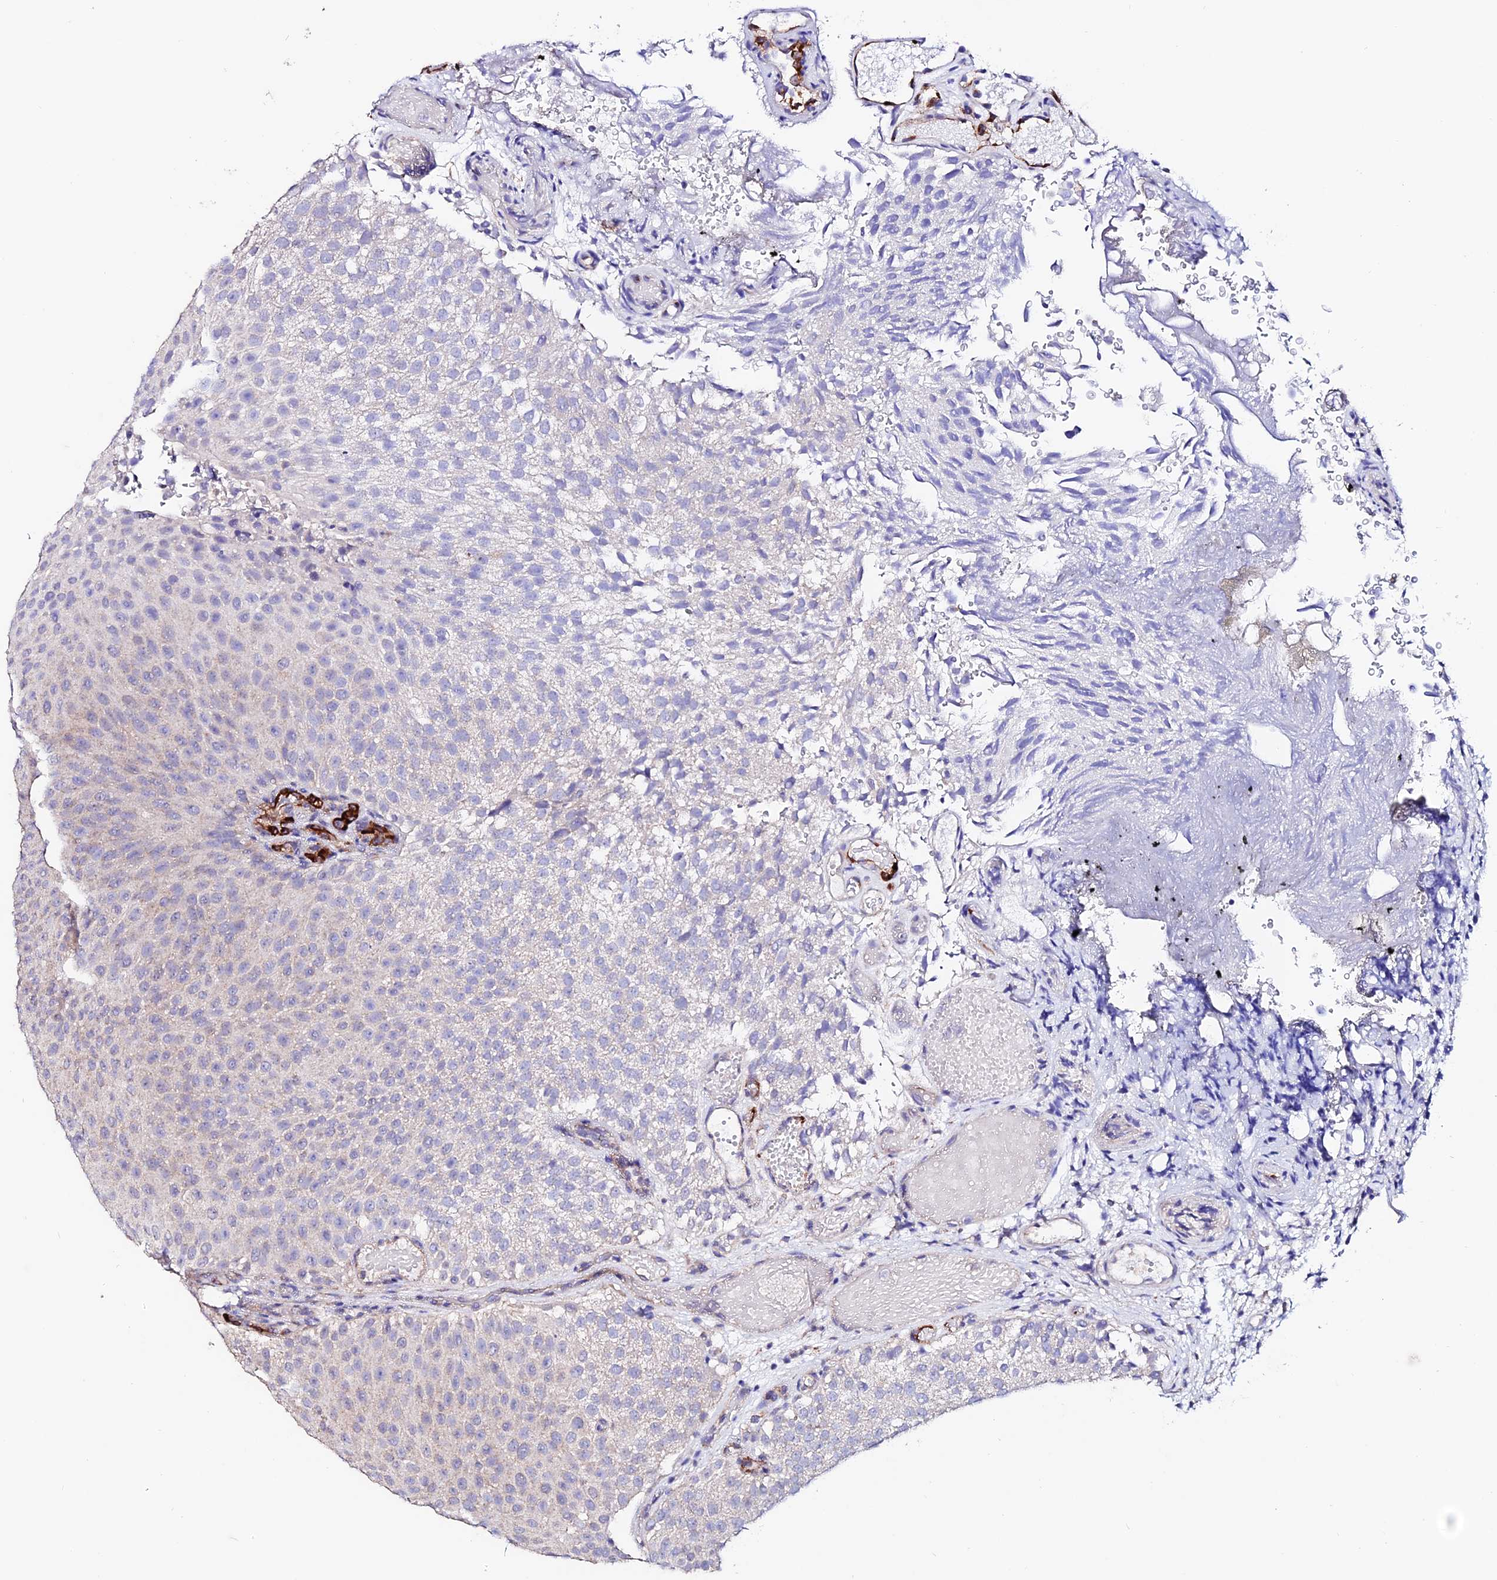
{"staining": {"intensity": "negative", "quantity": "none", "location": "none"}, "tissue": "urothelial cancer", "cell_type": "Tumor cells", "image_type": "cancer", "snomed": [{"axis": "morphology", "description": "Urothelial carcinoma, Low grade"}, {"axis": "topography", "description": "Urinary bladder"}], "caption": "Urothelial carcinoma (low-grade) was stained to show a protein in brown. There is no significant positivity in tumor cells. Brightfield microscopy of IHC stained with DAB (3,3'-diaminobenzidine) (brown) and hematoxylin (blue), captured at high magnification.", "gene": "ESM1", "patient": {"sex": "male", "age": 78}}